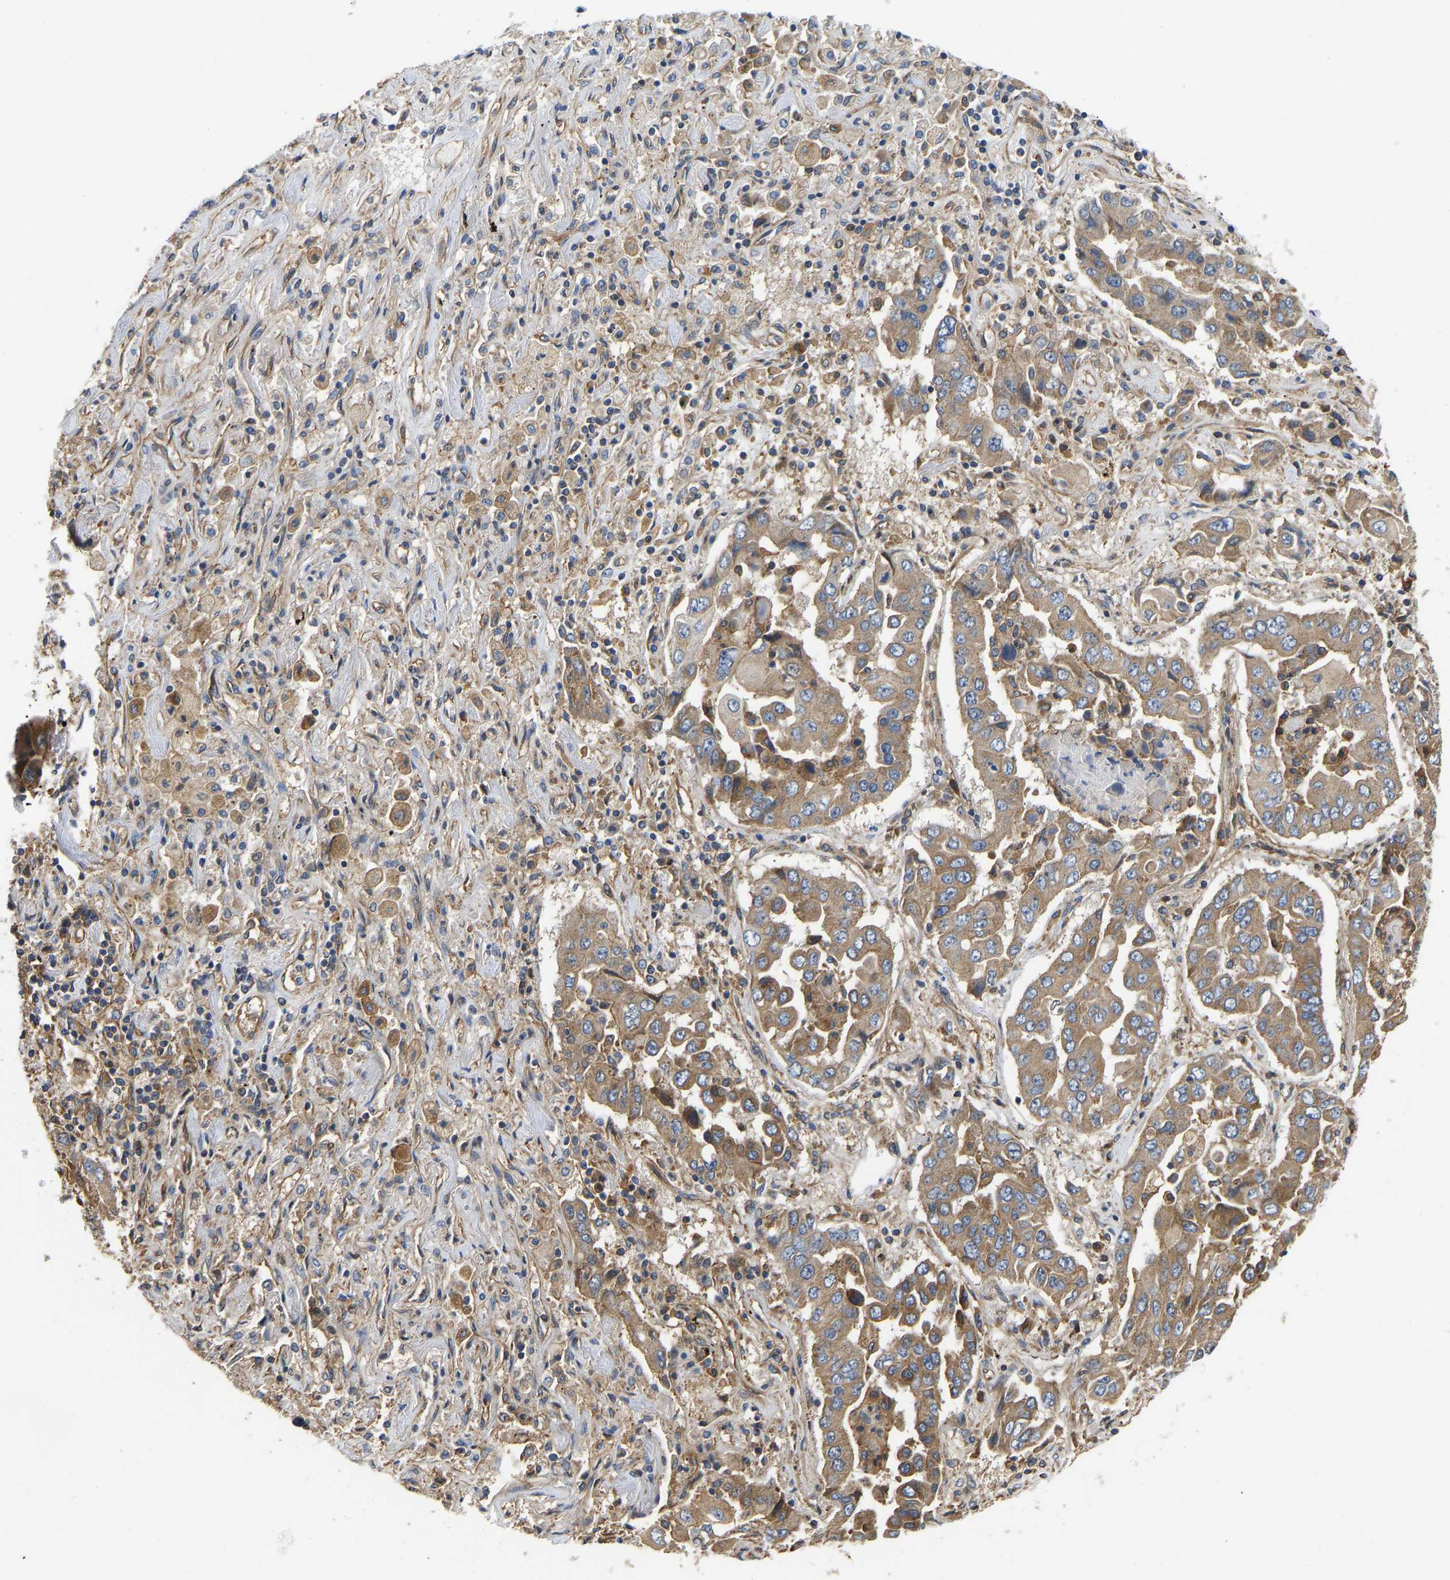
{"staining": {"intensity": "moderate", "quantity": ">75%", "location": "cytoplasmic/membranous"}, "tissue": "lung cancer", "cell_type": "Tumor cells", "image_type": "cancer", "snomed": [{"axis": "morphology", "description": "Adenocarcinoma, NOS"}, {"axis": "topography", "description": "Lung"}], "caption": "About >75% of tumor cells in lung cancer (adenocarcinoma) reveal moderate cytoplasmic/membranous protein expression as visualized by brown immunohistochemical staining.", "gene": "FLNB", "patient": {"sex": "female", "age": 65}}